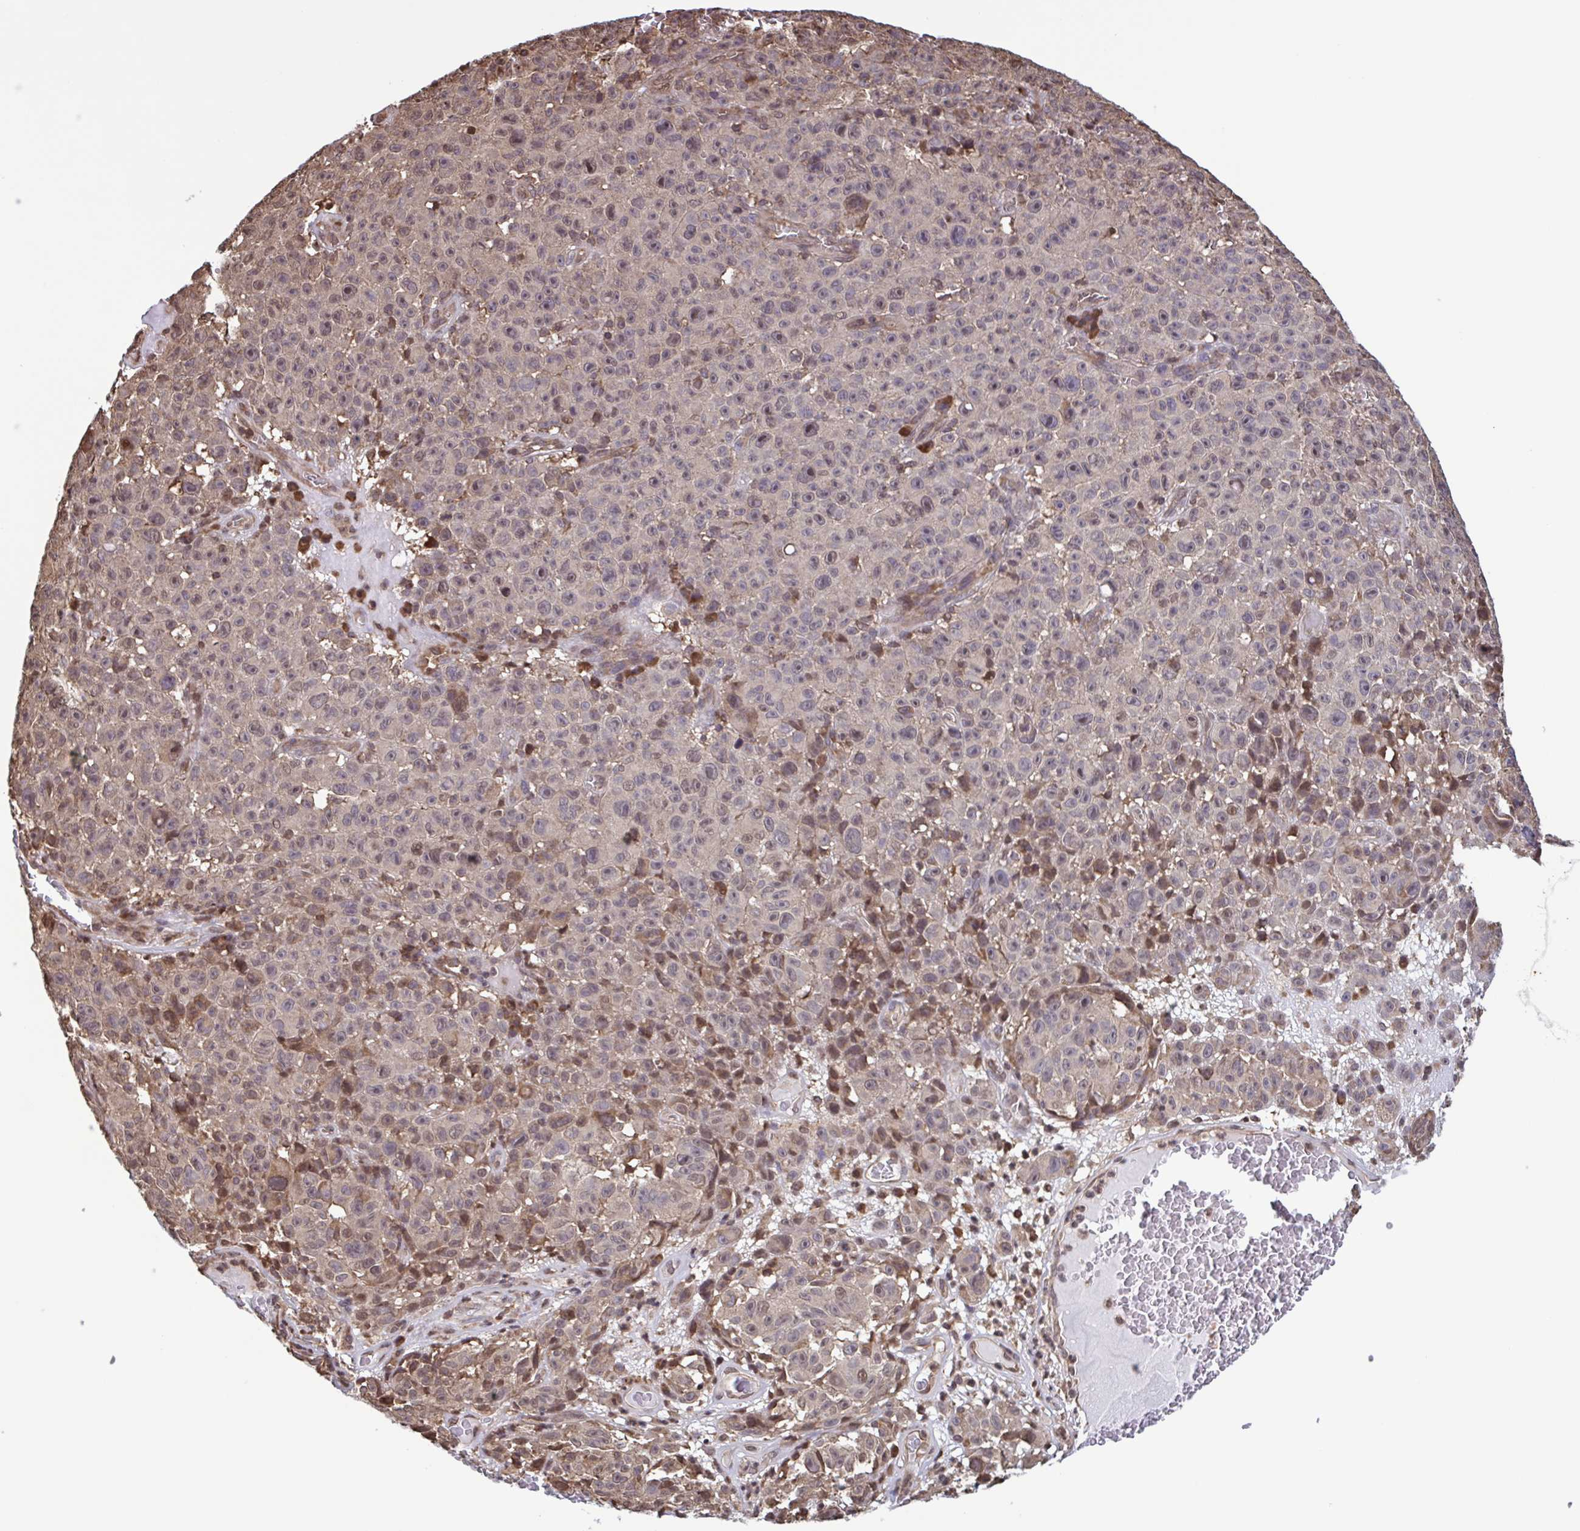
{"staining": {"intensity": "weak", "quantity": ">75%", "location": "cytoplasmic/membranous"}, "tissue": "melanoma", "cell_type": "Tumor cells", "image_type": "cancer", "snomed": [{"axis": "morphology", "description": "Malignant melanoma, NOS"}, {"axis": "topography", "description": "Skin"}], "caption": "IHC micrograph of human malignant melanoma stained for a protein (brown), which exhibits low levels of weak cytoplasmic/membranous staining in about >75% of tumor cells.", "gene": "SEC63", "patient": {"sex": "female", "age": 82}}